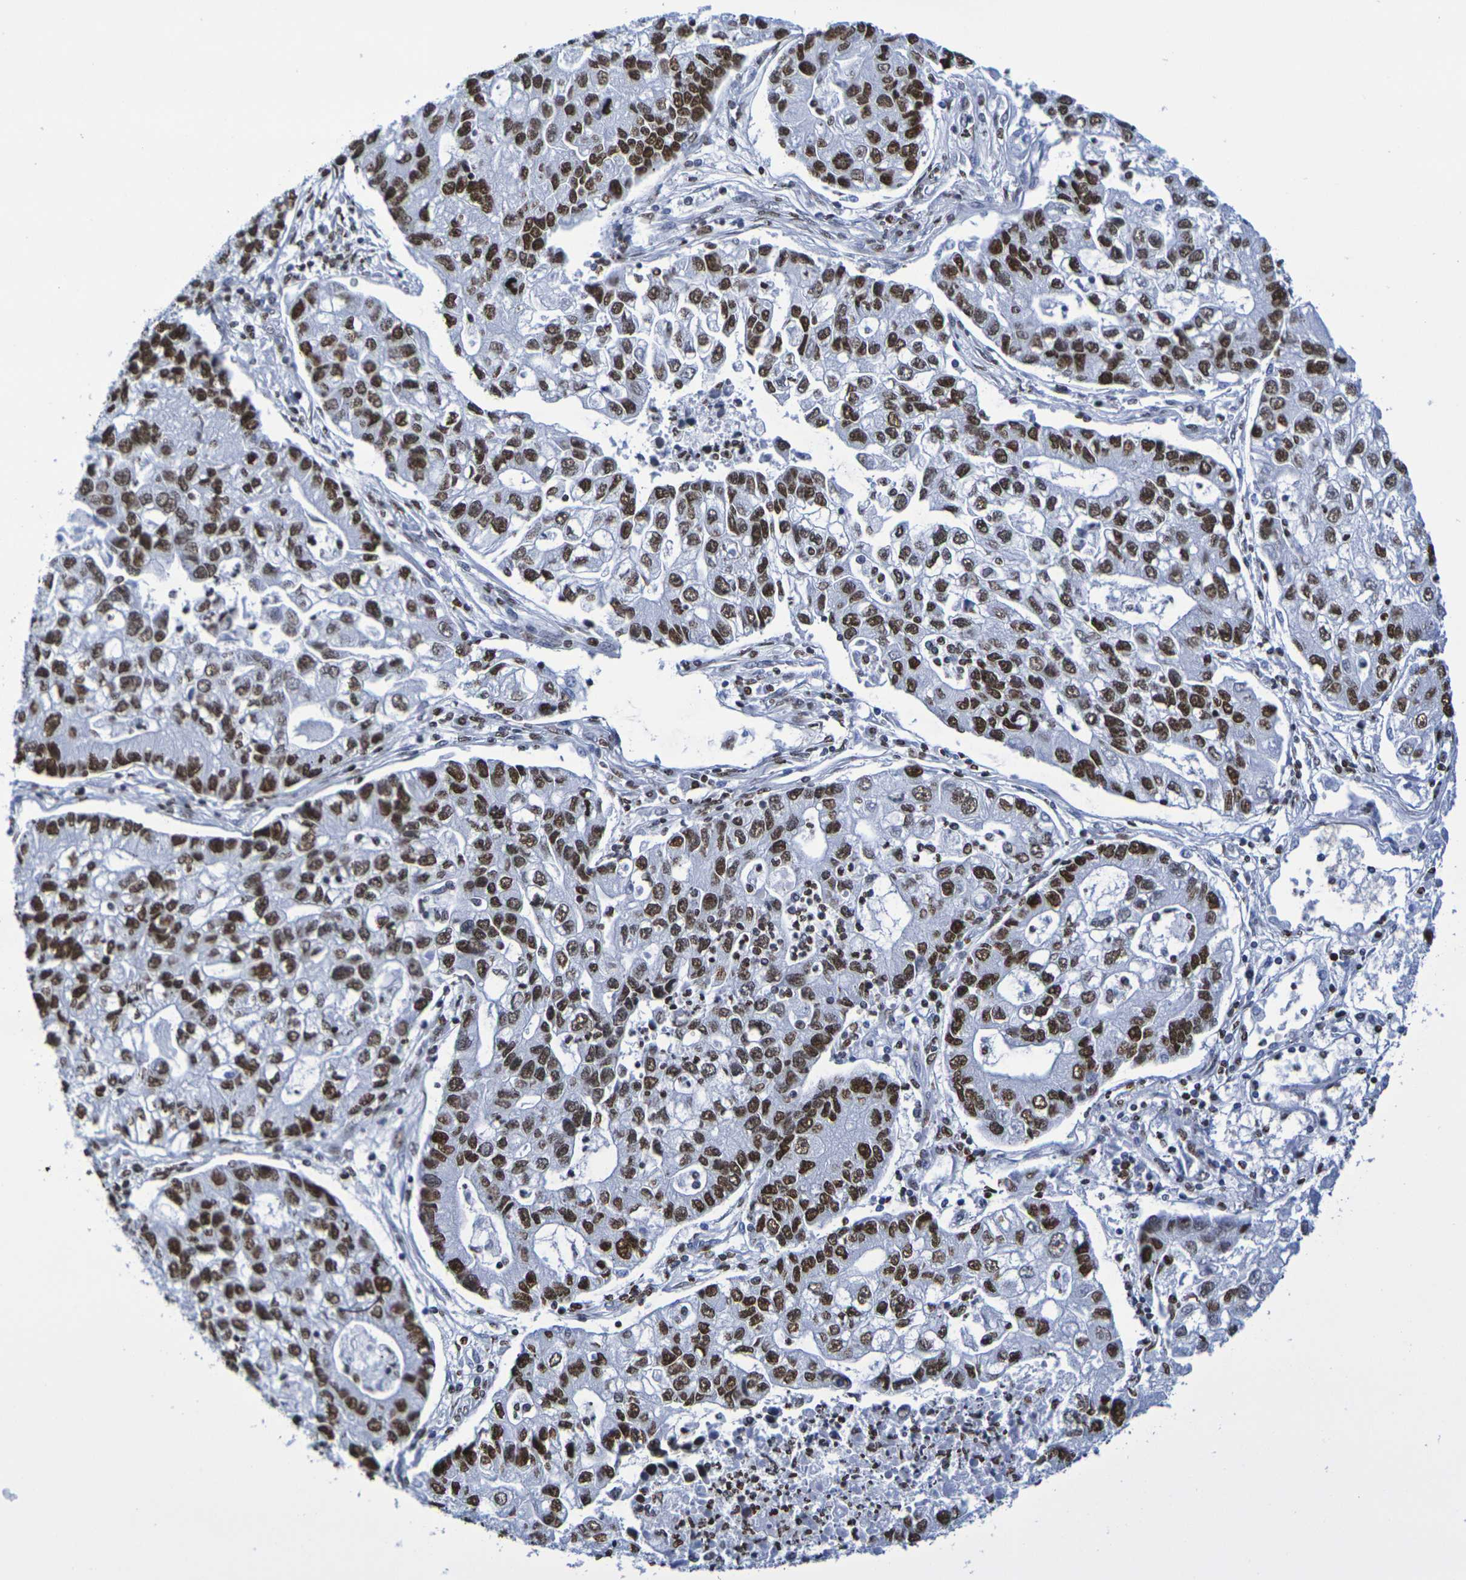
{"staining": {"intensity": "strong", "quantity": ">75%", "location": "nuclear"}, "tissue": "lung cancer", "cell_type": "Tumor cells", "image_type": "cancer", "snomed": [{"axis": "morphology", "description": "Adenocarcinoma, NOS"}, {"axis": "topography", "description": "Lung"}], "caption": "Protein expression analysis of lung cancer displays strong nuclear positivity in approximately >75% of tumor cells.", "gene": "H1-5", "patient": {"sex": "female", "age": 51}}